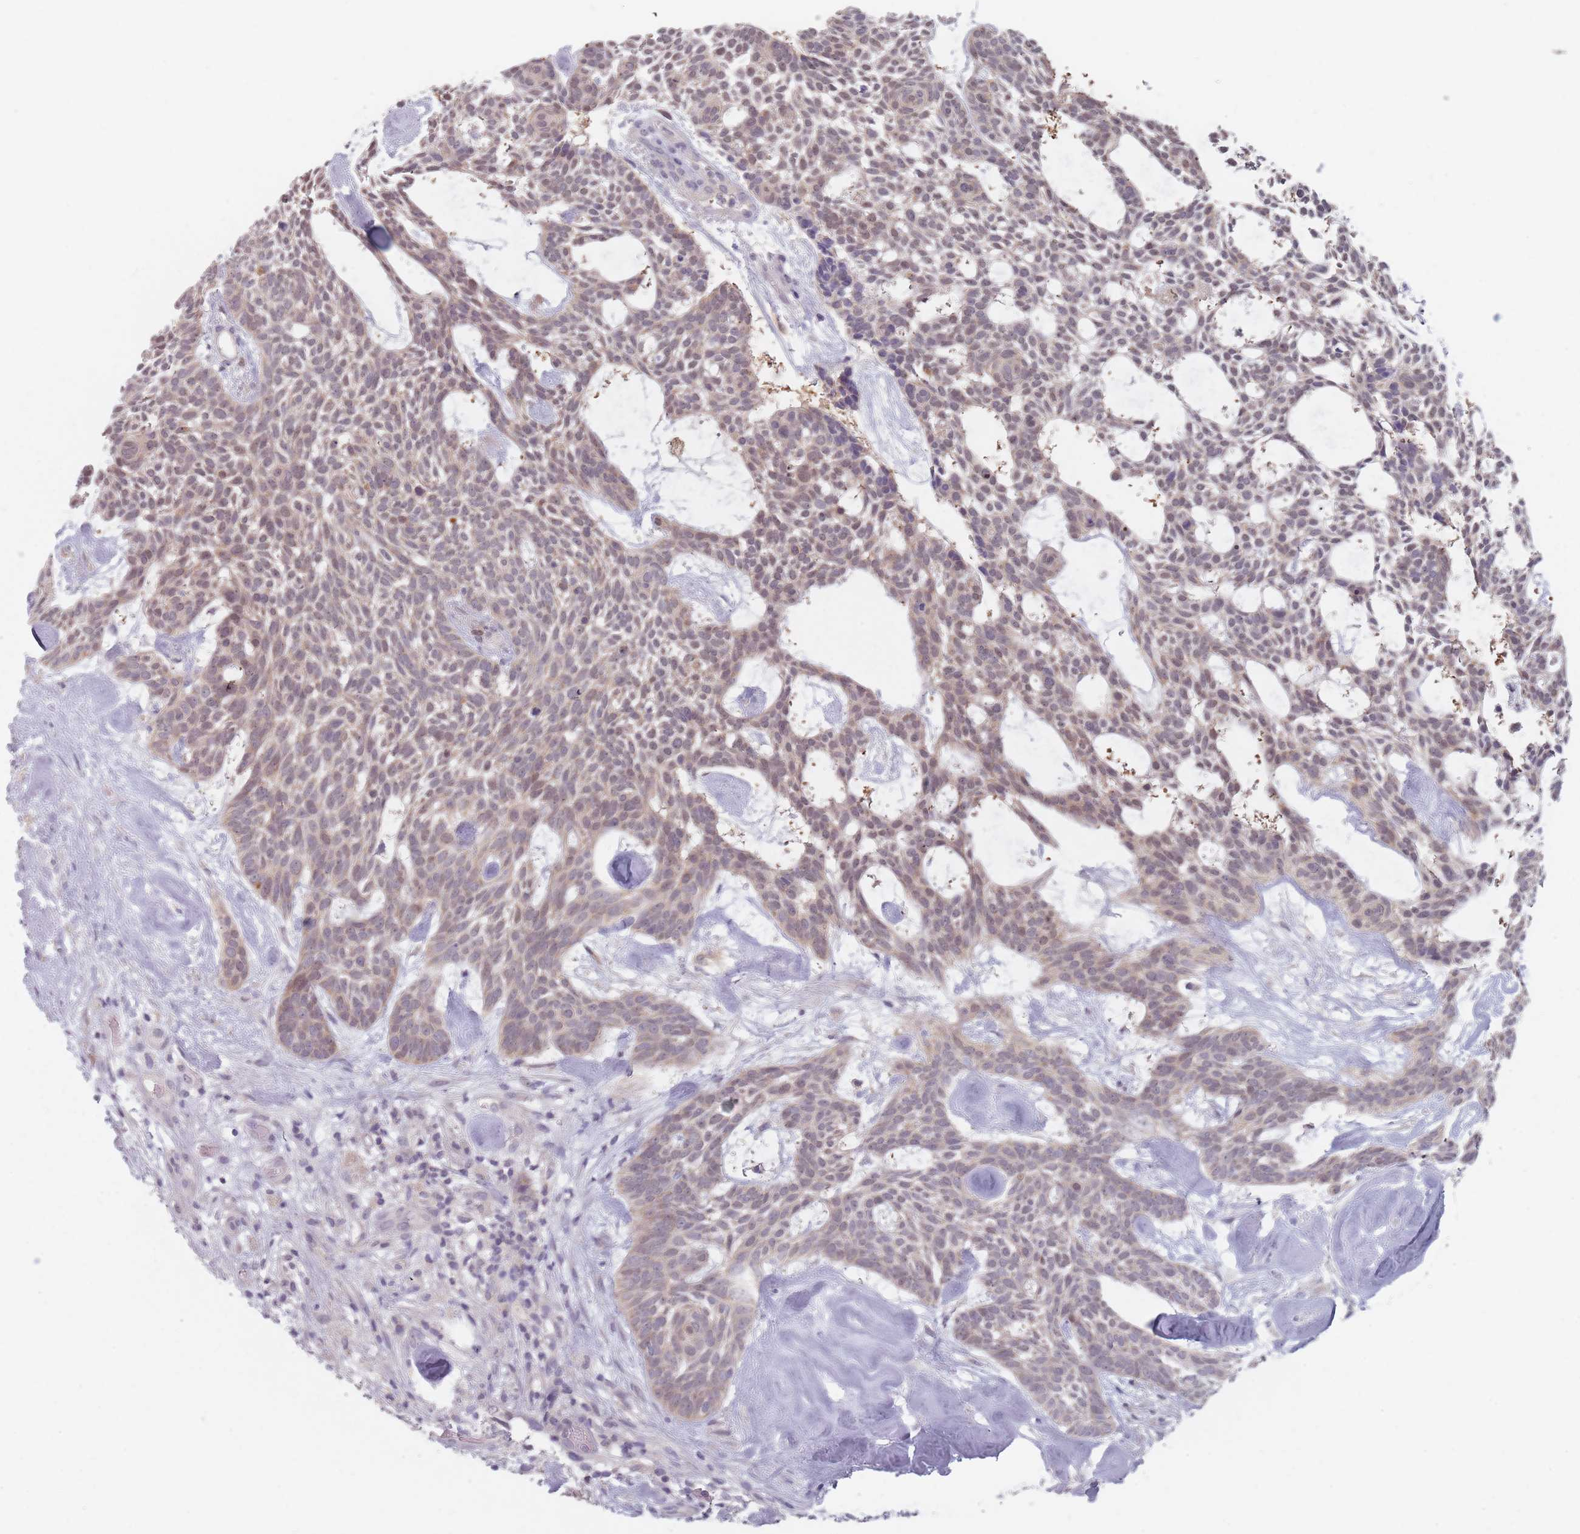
{"staining": {"intensity": "weak", "quantity": "<25%", "location": "nuclear"}, "tissue": "skin cancer", "cell_type": "Tumor cells", "image_type": "cancer", "snomed": [{"axis": "morphology", "description": "Basal cell carcinoma"}, {"axis": "topography", "description": "Skin"}], "caption": "Tumor cells are negative for protein expression in human skin basal cell carcinoma.", "gene": "NAXE", "patient": {"sex": "male", "age": 61}}